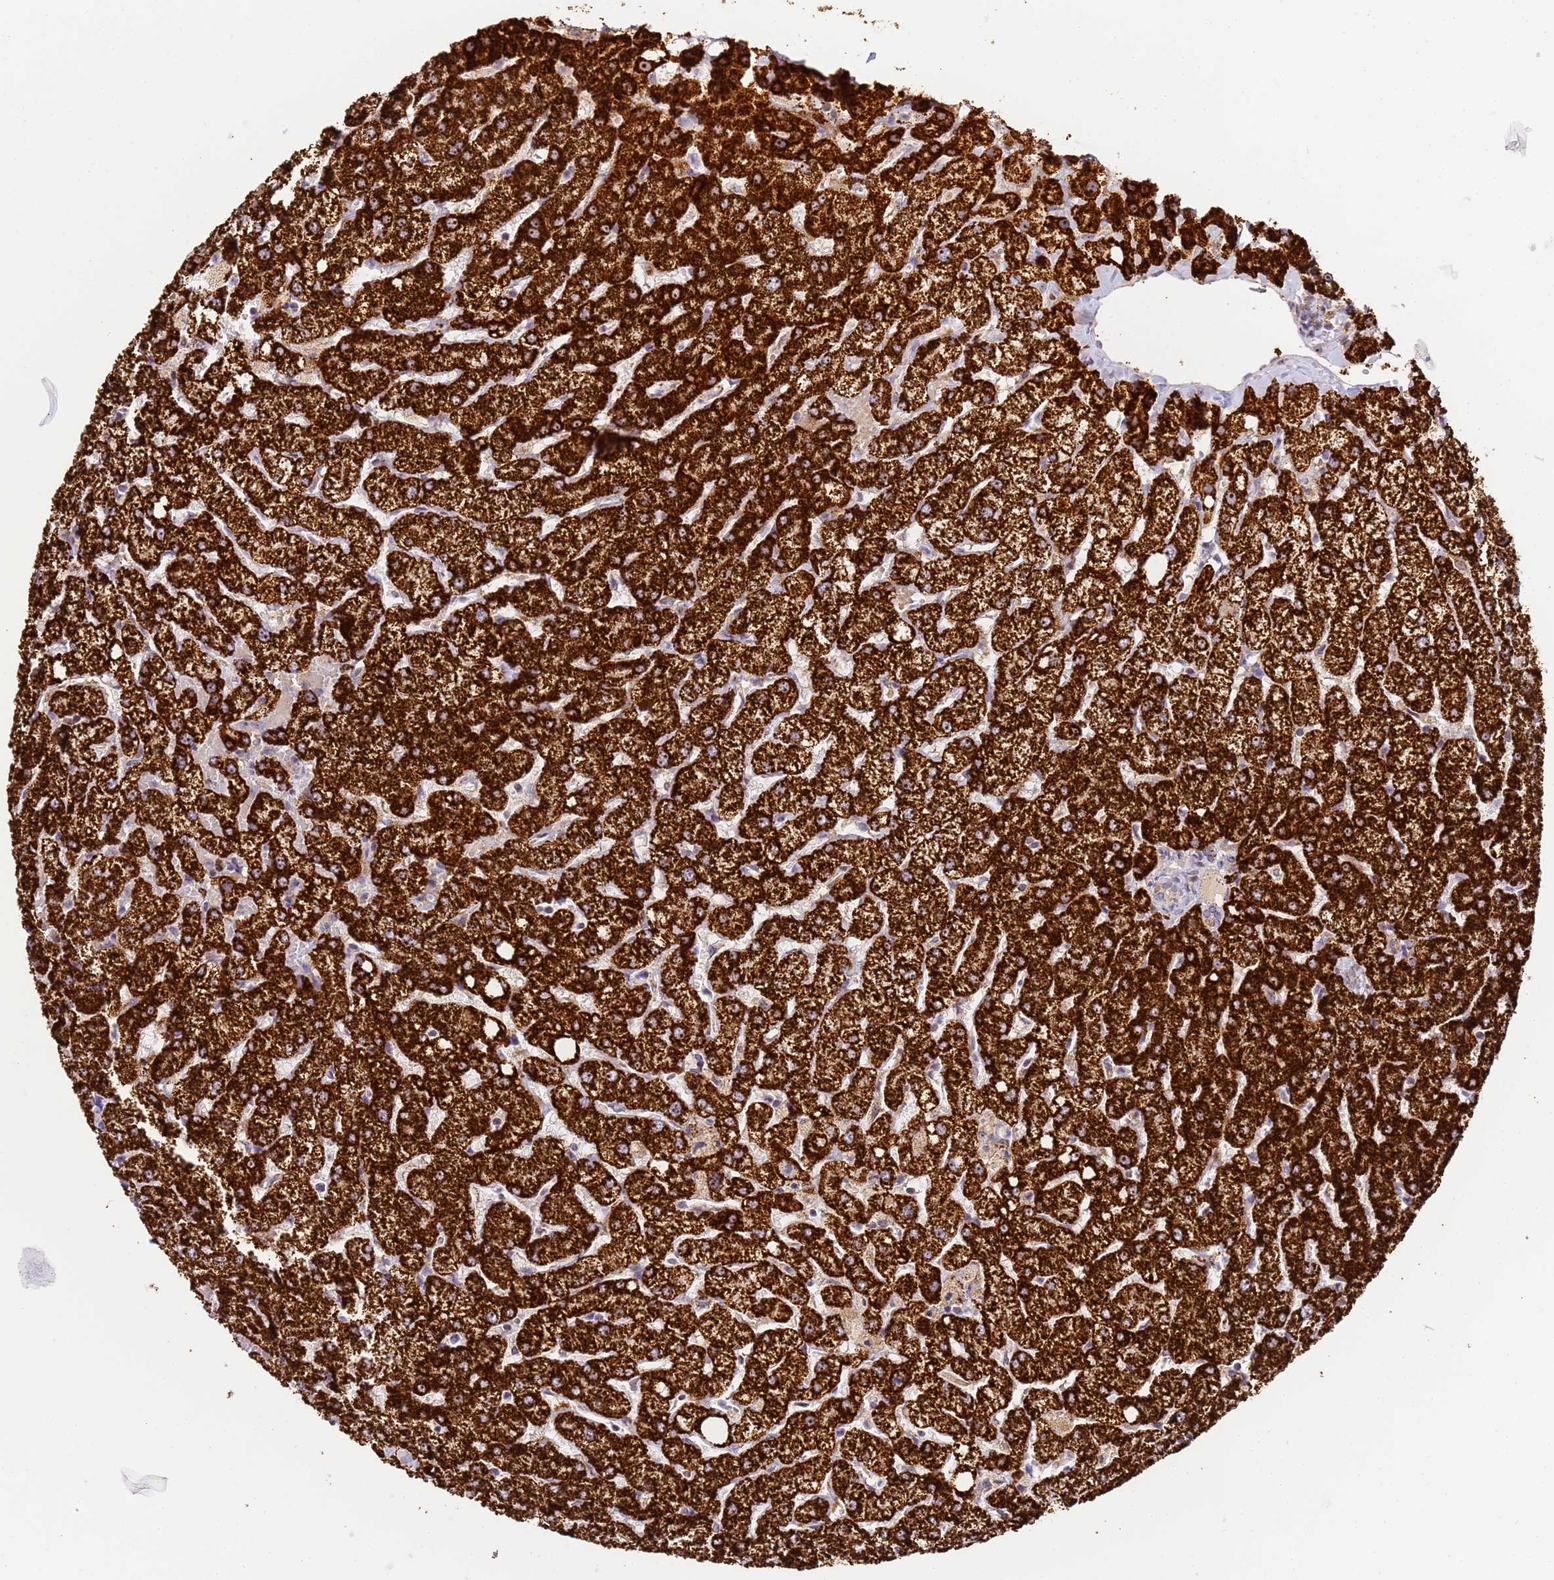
{"staining": {"intensity": "negative", "quantity": "none", "location": "none"}, "tissue": "liver", "cell_type": "Cholangiocytes", "image_type": "normal", "snomed": [{"axis": "morphology", "description": "Normal tissue, NOS"}, {"axis": "topography", "description": "Liver"}], "caption": "Cholangiocytes are negative for brown protein staining in unremarkable liver. (Stains: DAB IHC with hematoxylin counter stain, Microscopy: brightfield microscopy at high magnification).", "gene": "FRG2B", "patient": {"sex": "female", "age": 54}}